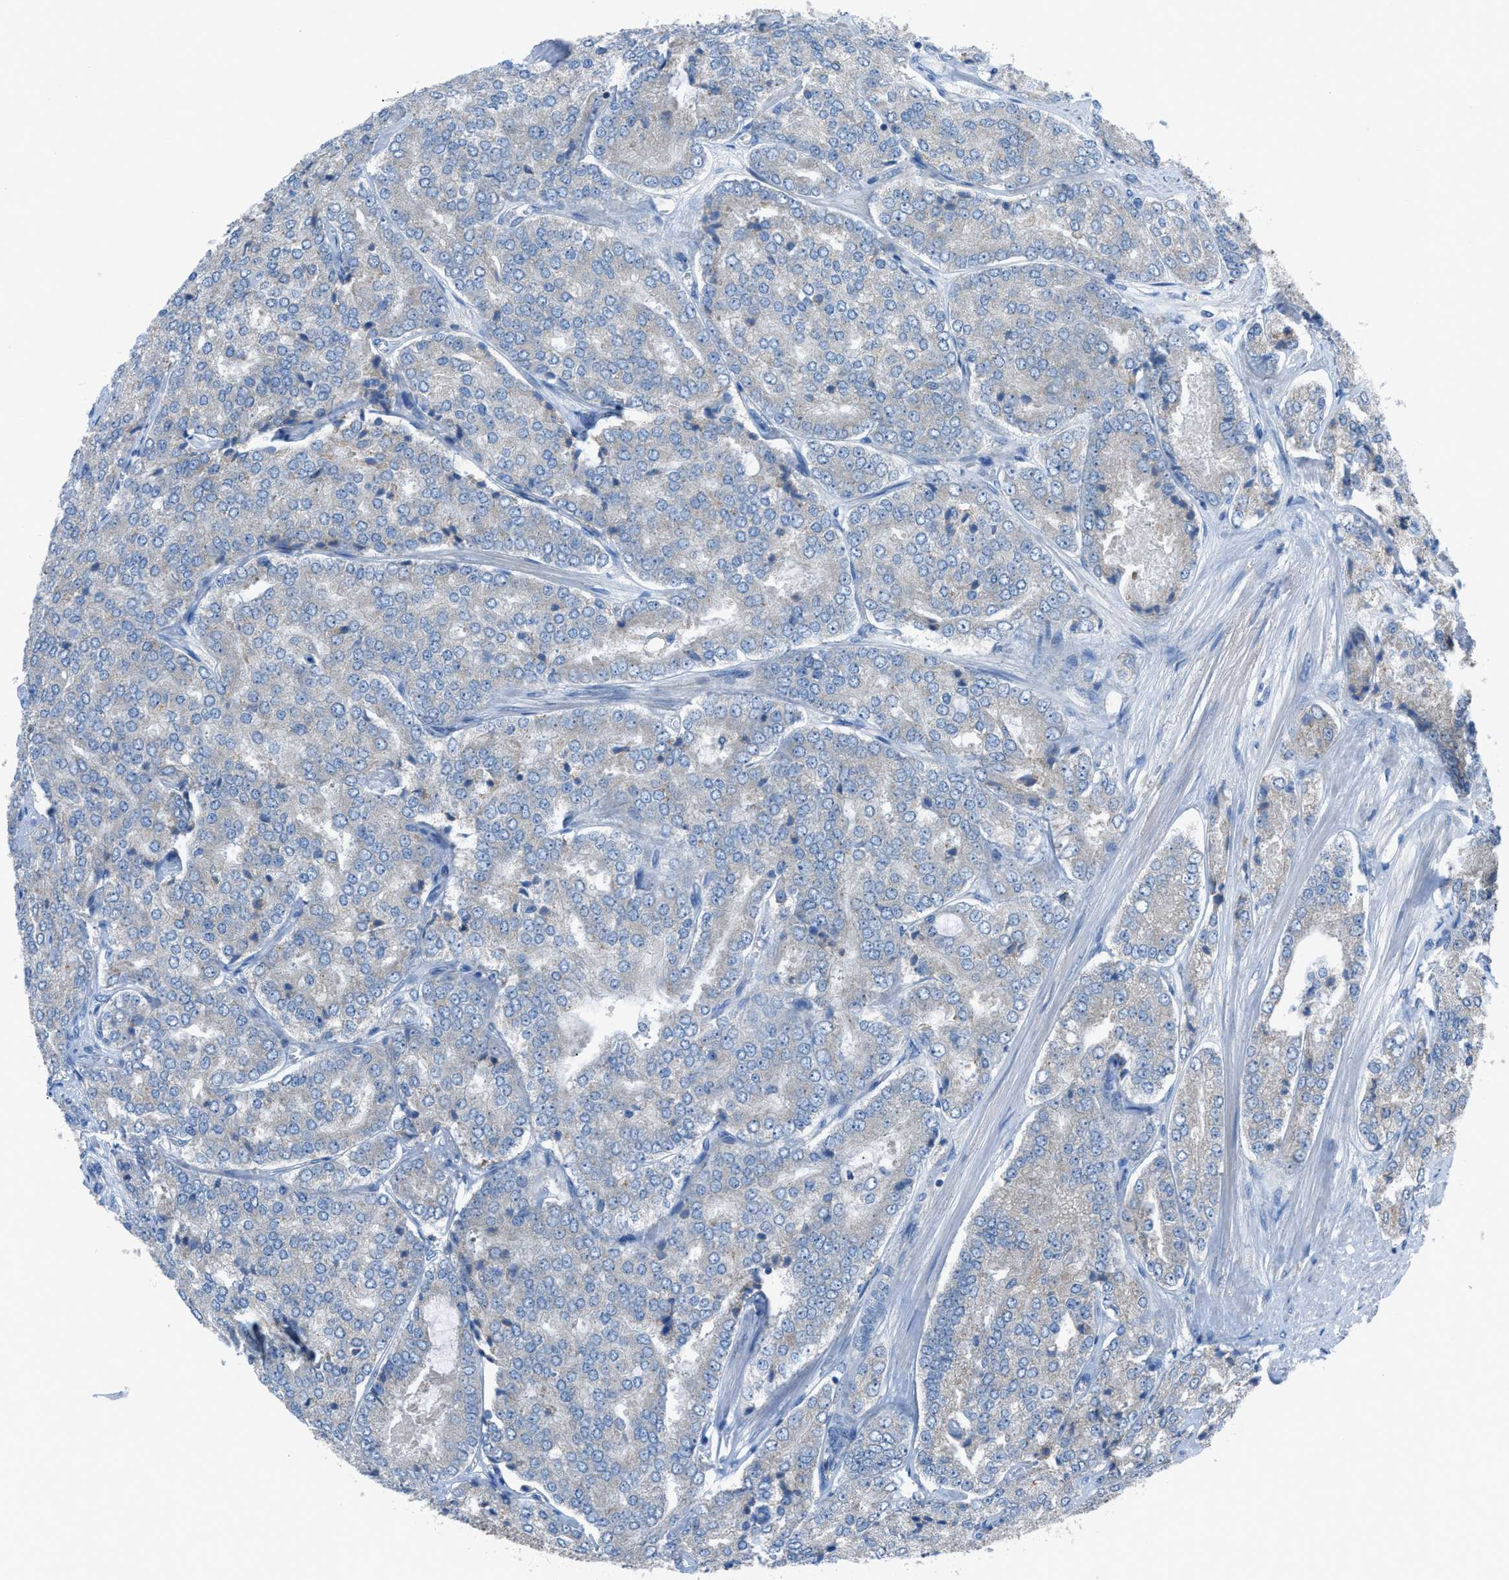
{"staining": {"intensity": "negative", "quantity": "none", "location": "none"}, "tissue": "prostate cancer", "cell_type": "Tumor cells", "image_type": "cancer", "snomed": [{"axis": "morphology", "description": "Adenocarcinoma, High grade"}, {"axis": "topography", "description": "Prostate"}], "caption": "This is a photomicrograph of immunohistochemistry (IHC) staining of prostate high-grade adenocarcinoma, which shows no staining in tumor cells. (Brightfield microscopy of DAB (3,3'-diaminobenzidine) IHC at high magnification).", "gene": "HEG1", "patient": {"sex": "male", "age": 65}}